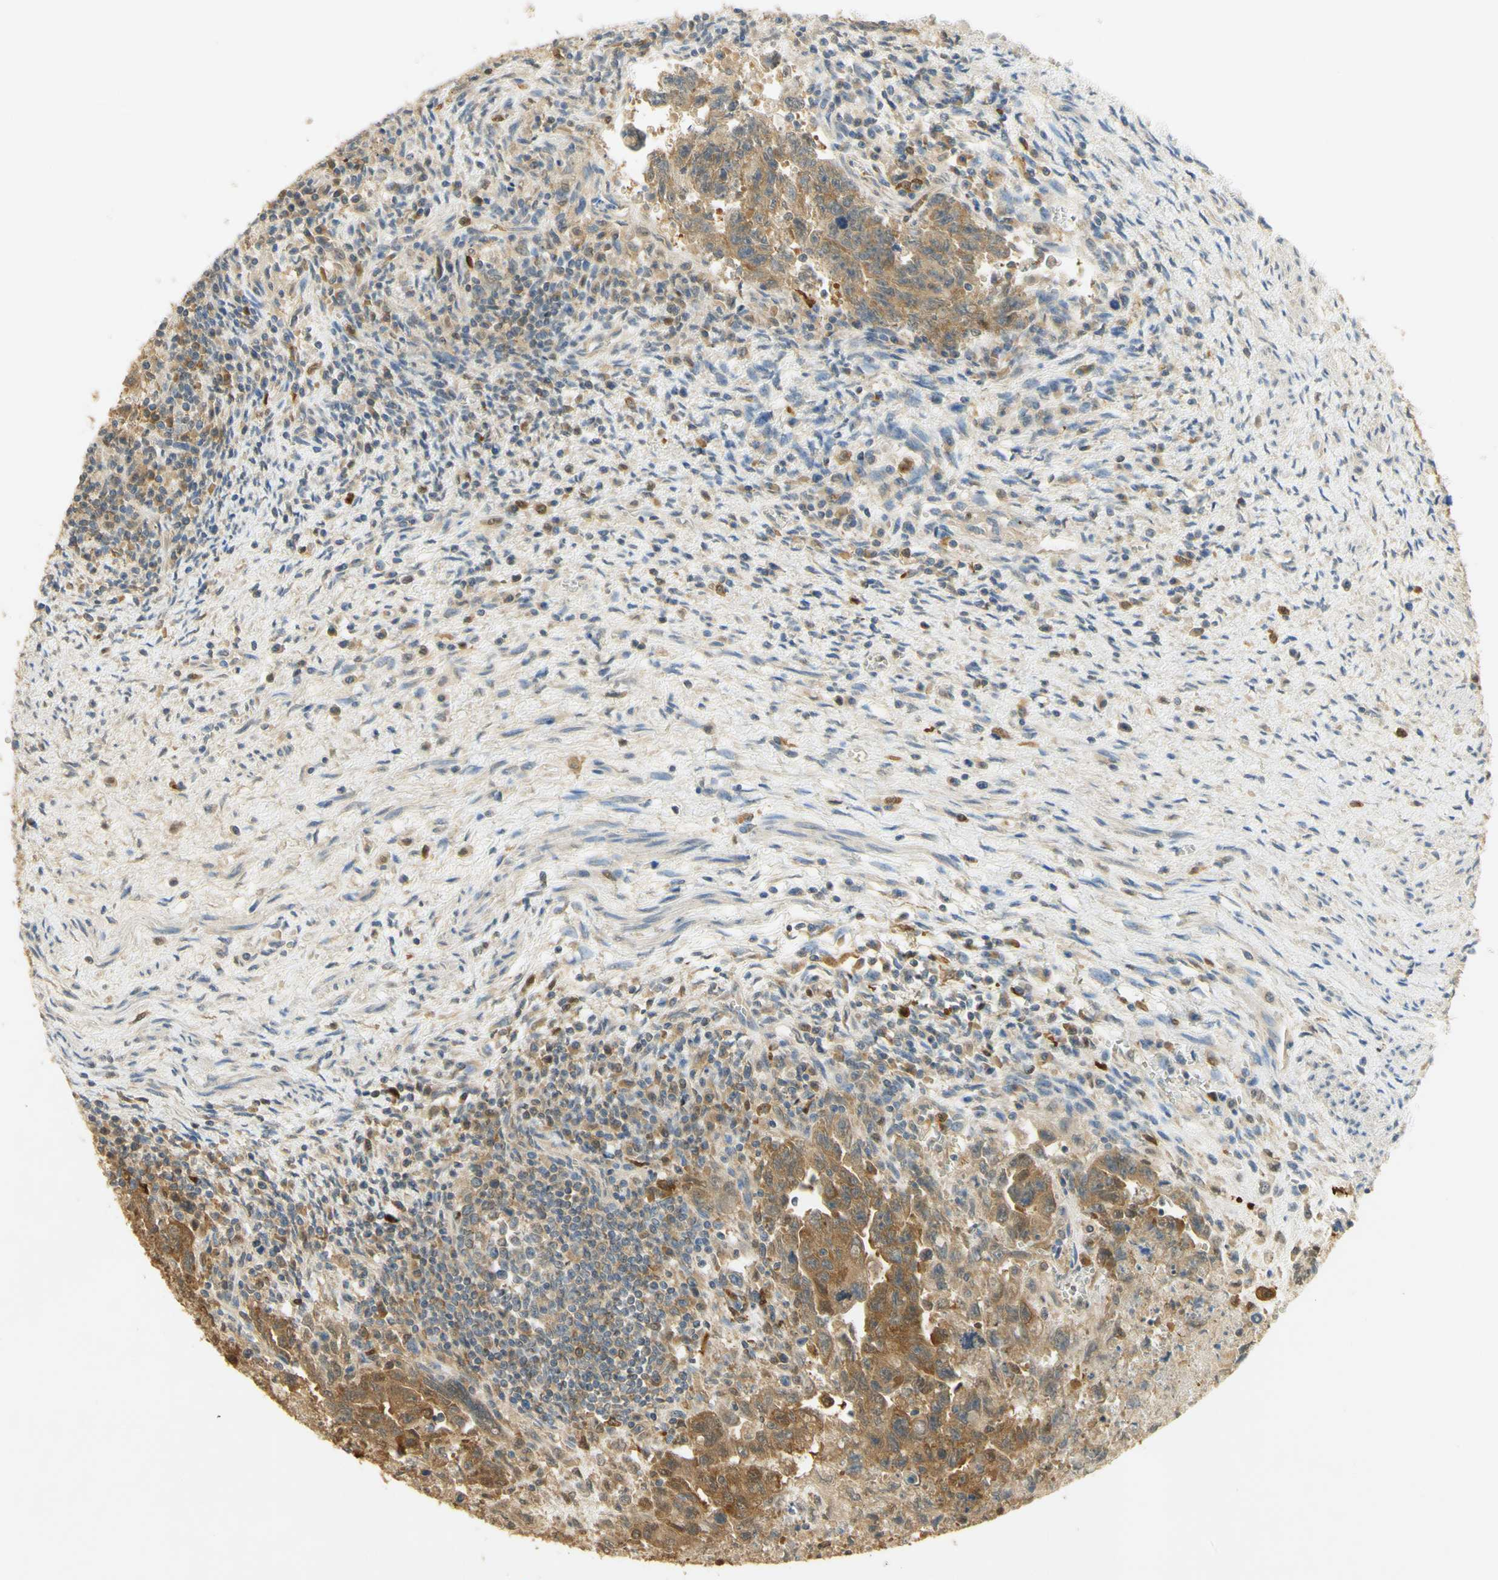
{"staining": {"intensity": "moderate", "quantity": ">75%", "location": "cytoplasmic/membranous"}, "tissue": "testis cancer", "cell_type": "Tumor cells", "image_type": "cancer", "snomed": [{"axis": "morphology", "description": "Carcinoma, Embryonal, NOS"}, {"axis": "topography", "description": "Testis"}], "caption": "Protein staining exhibits moderate cytoplasmic/membranous staining in approximately >75% of tumor cells in testis cancer (embryonal carcinoma).", "gene": "PAK1", "patient": {"sex": "male", "age": 28}}